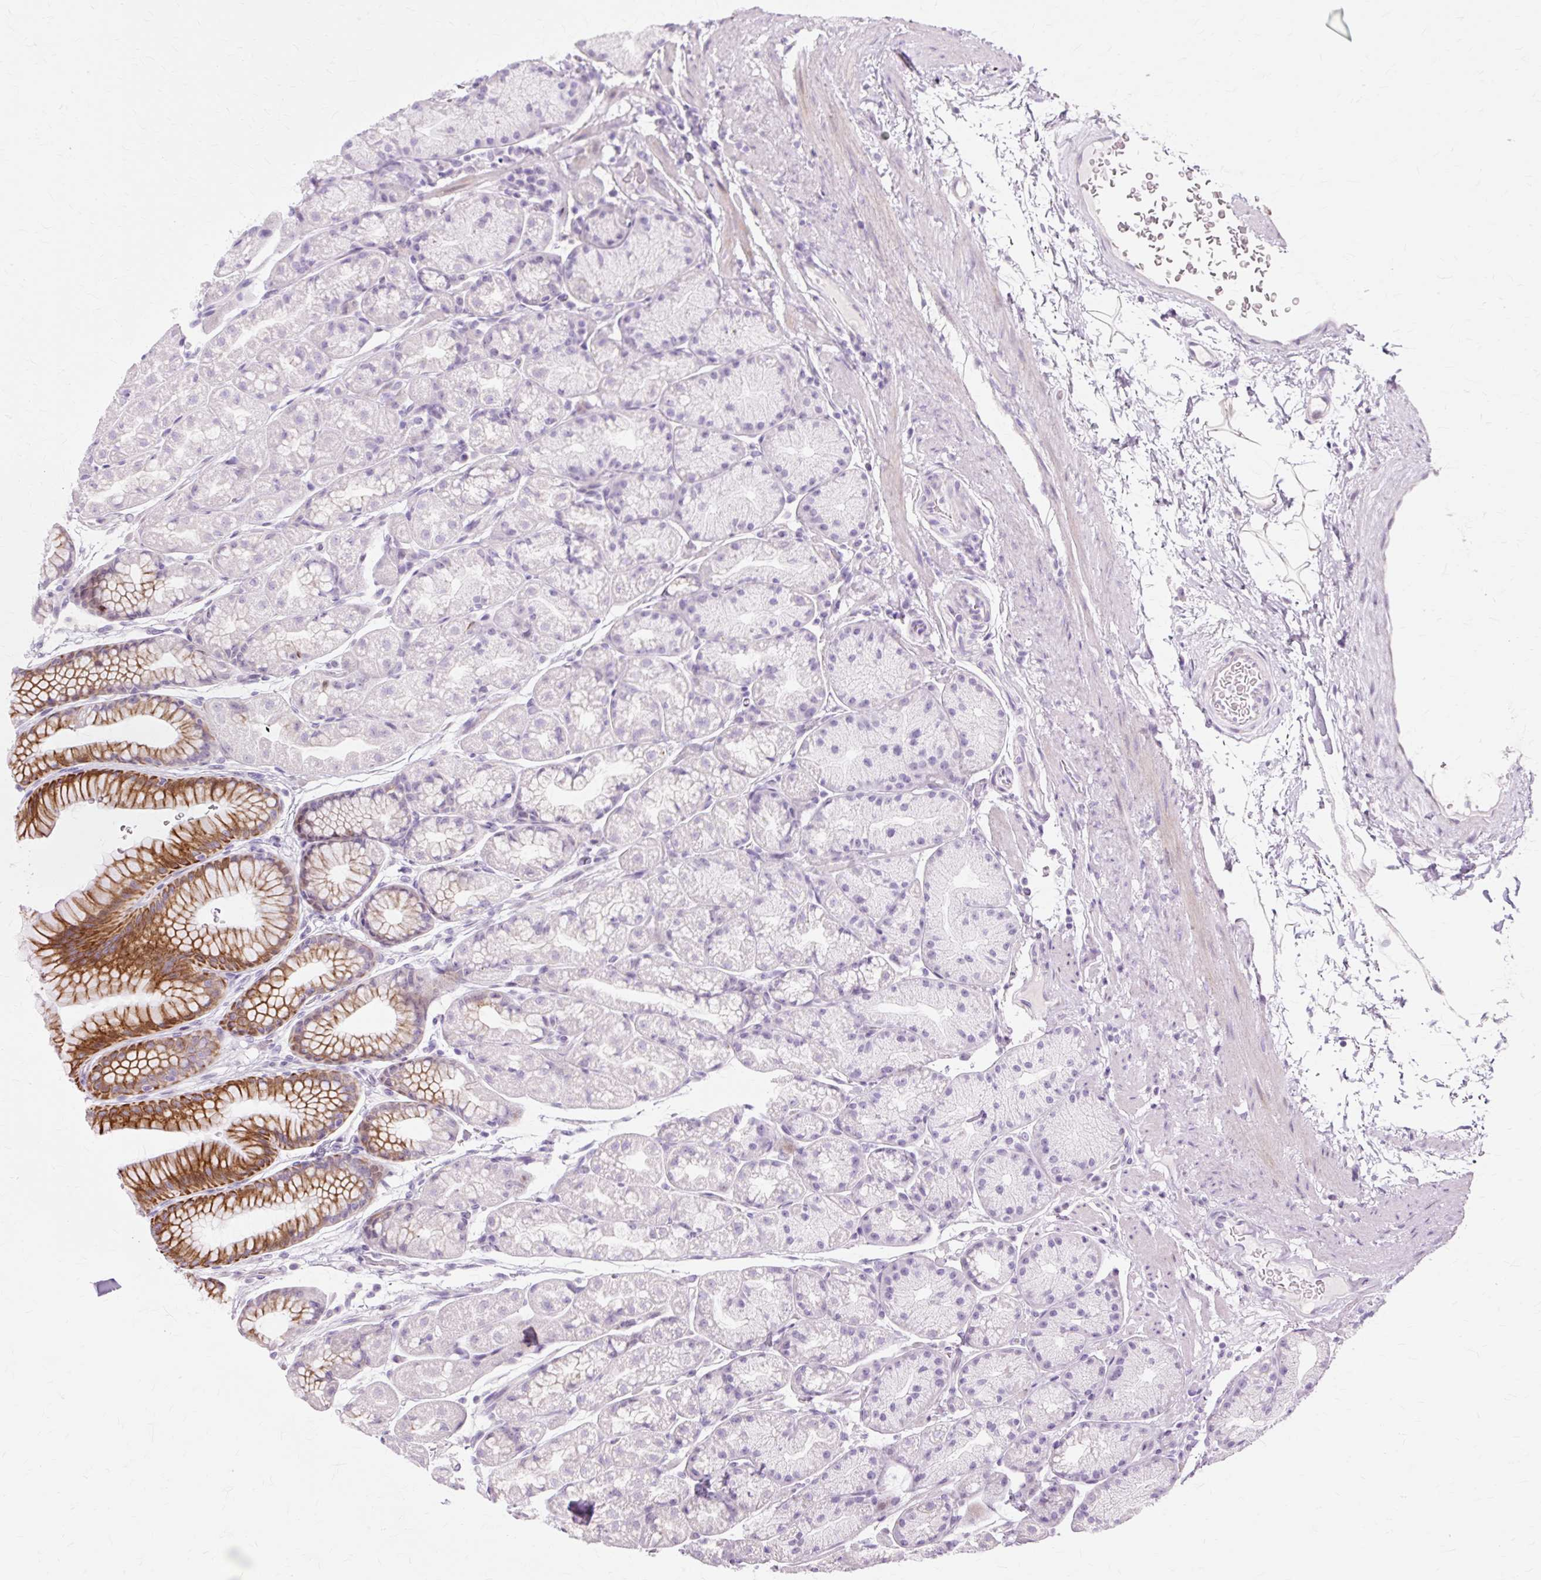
{"staining": {"intensity": "moderate", "quantity": "<25%", "location": "cytoplasmic/membranous"}, "tissue": "stomach", "cell_type": "Glandular cells", "image_type": "normal", "snomed": [{"axis": "morphology", "description": "Normal tissue, NOS"}, {"axis": "topography", "description": "Stomach, lower"}], "caption": "Protein staining shows moderate cytoplasmic/membranous positivity in about <25% of glandular cells in unremarkable stomach. The protein of interest is shown in brown color, while the nuclei are stained blue.", "gene": "IRX2", "patient": {"sex": "male", "age": 67}}